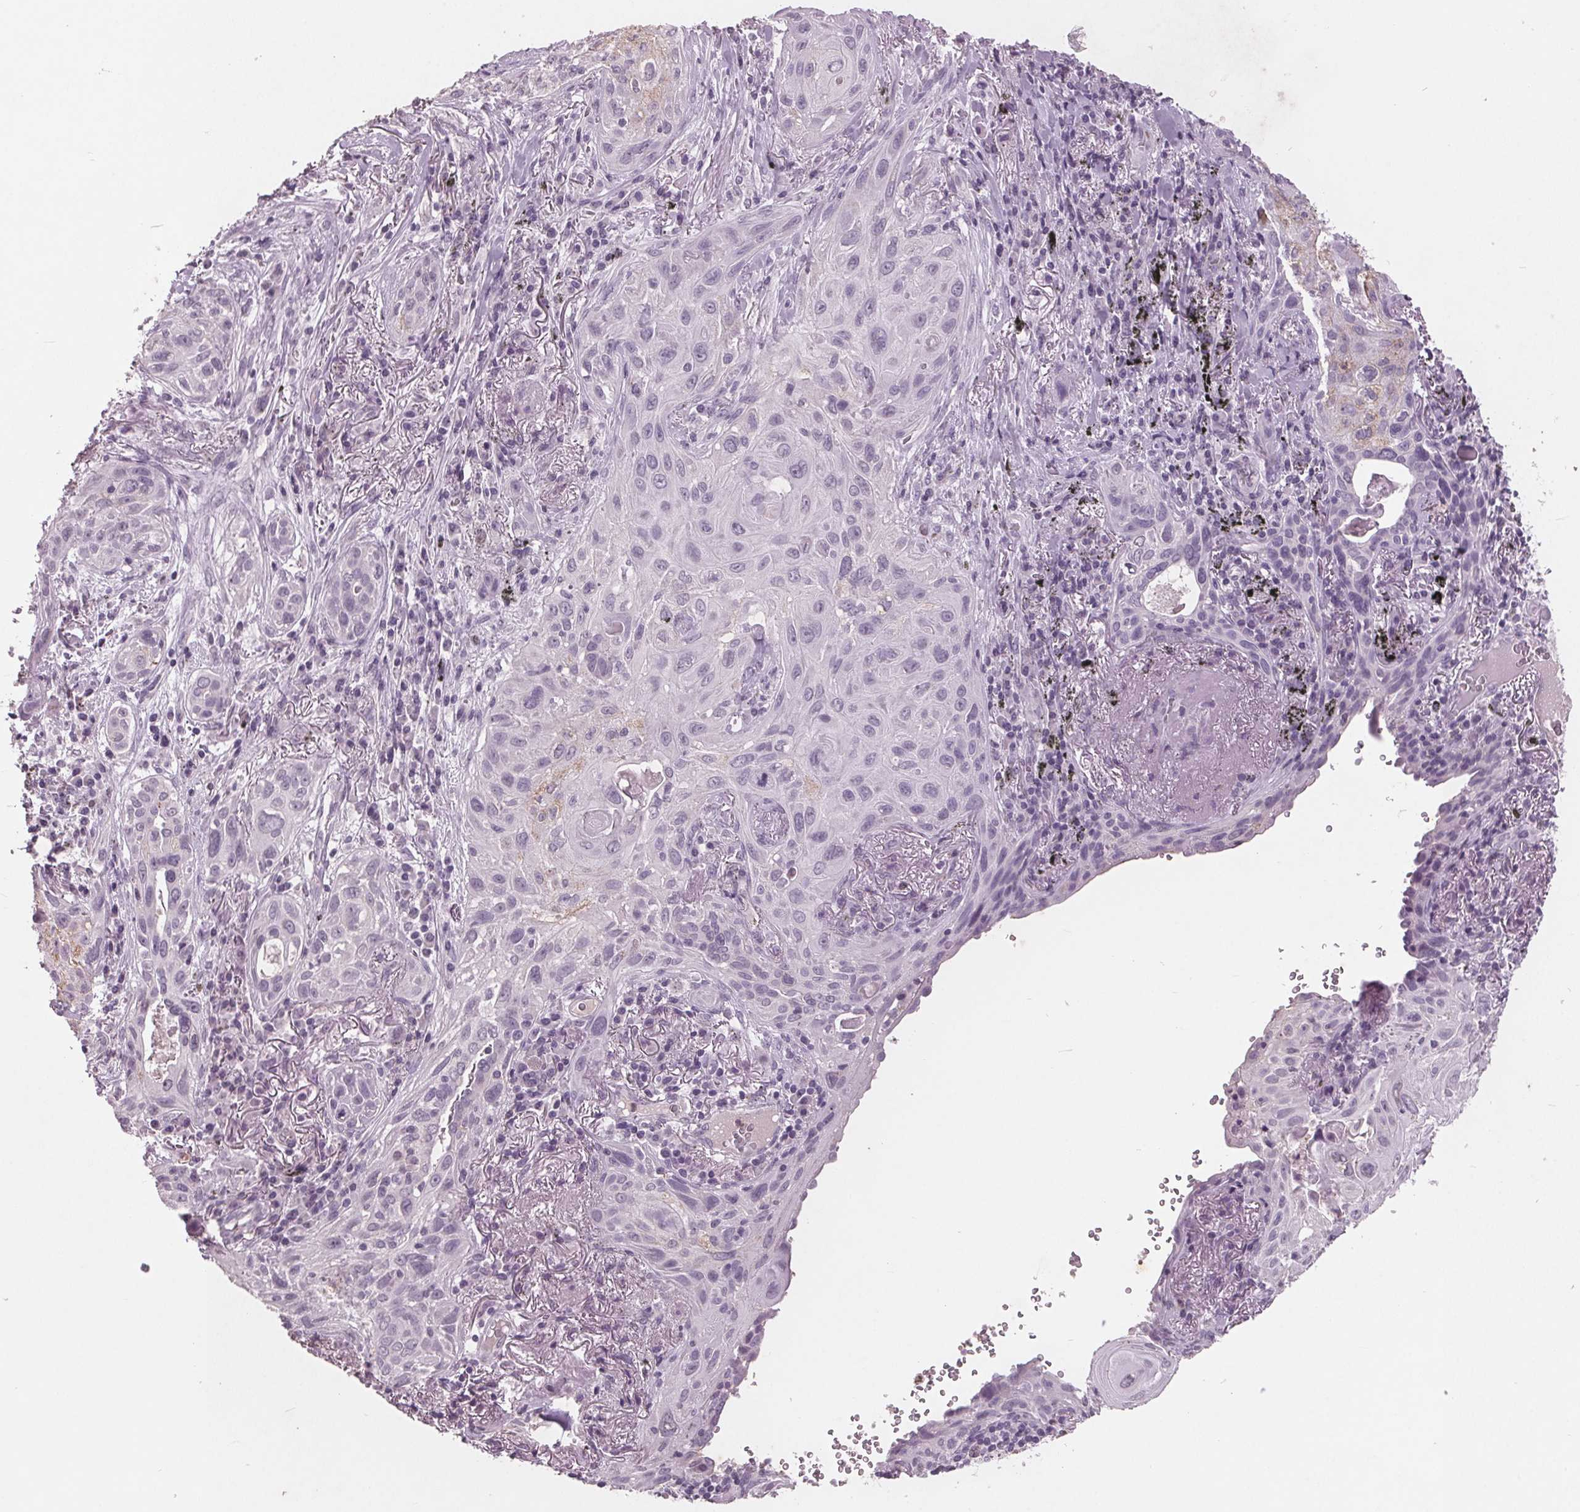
{"staining": {"intensity": "negative", "quantity": "none", "location": "none"}, "tissue": "lung cancer", "cell_type": "Tumor cells", "image_type": "cancer", "snomed": [{"axis": "morphology", "description": "Squamous cell carcinoma, NOS"}, {"axis": "topography", "description": "Lung"}], "caption": "This is an immunohistochemistry photomicrograph of squamous cell carcinoma (lung). There is no staining in tumor cells.", "gene": "PTPN14", "patient": {"sex": "male", "age": 79}}